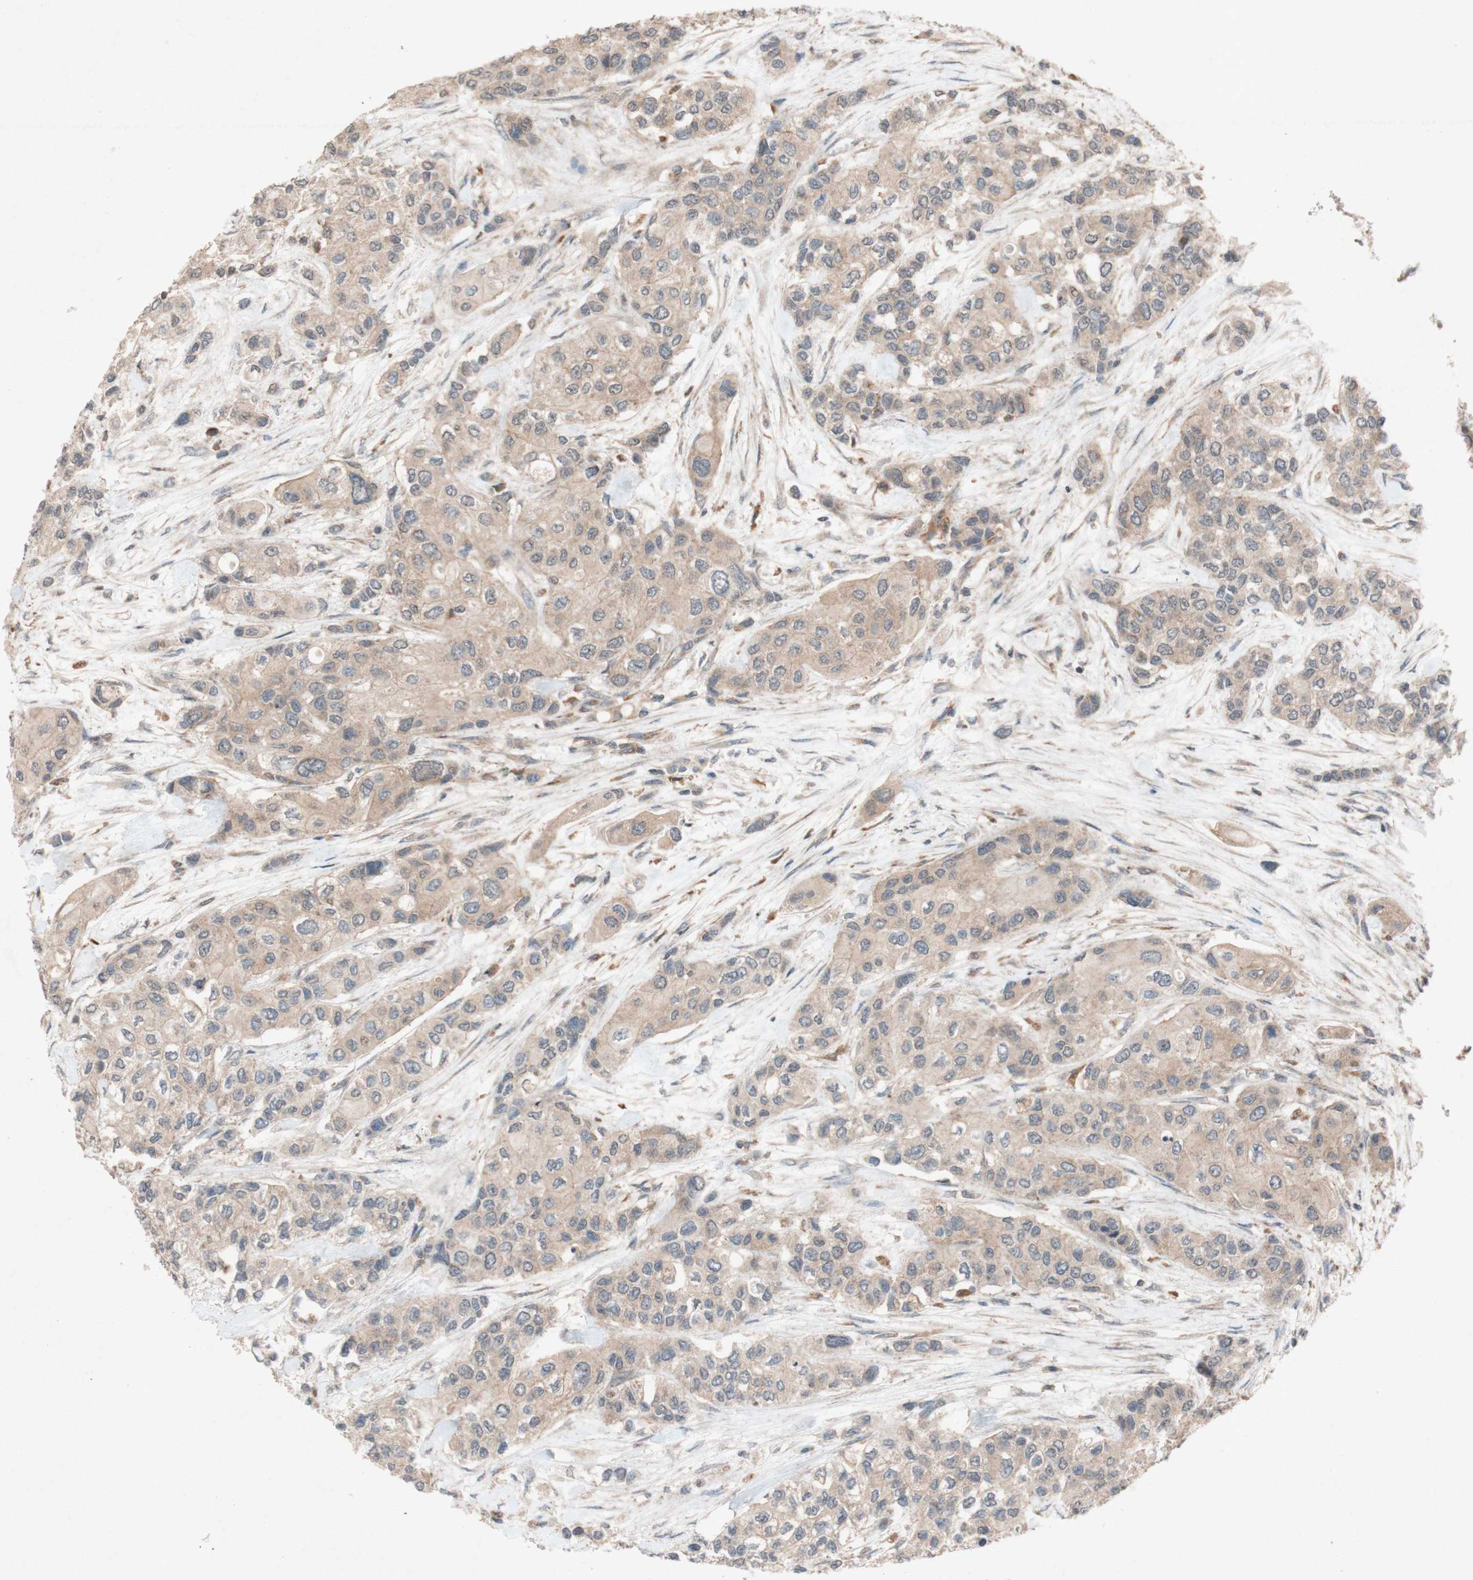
{"staining": {"intensity": "weak", "quantity": ">75%", "location": "cytoplasmic/membranous"}, "tissue": "urothelial cancer", "cell_type": "Tumor cells", "image_type": "cancer", "snomed": [{"axis": "morphology", "description": "Urothelial carcinoma, High grade"}, {"axis": "topography", "description": "Urinary bladder"}], "caption": "Immunohistochemical staining of urothelial cancer displays weak cytoplasmic/membranous protein staining in approximately >75% of tumor cells.", "gene": "ATP6V1F", "patient": {"sex": "female", "age": 56}}